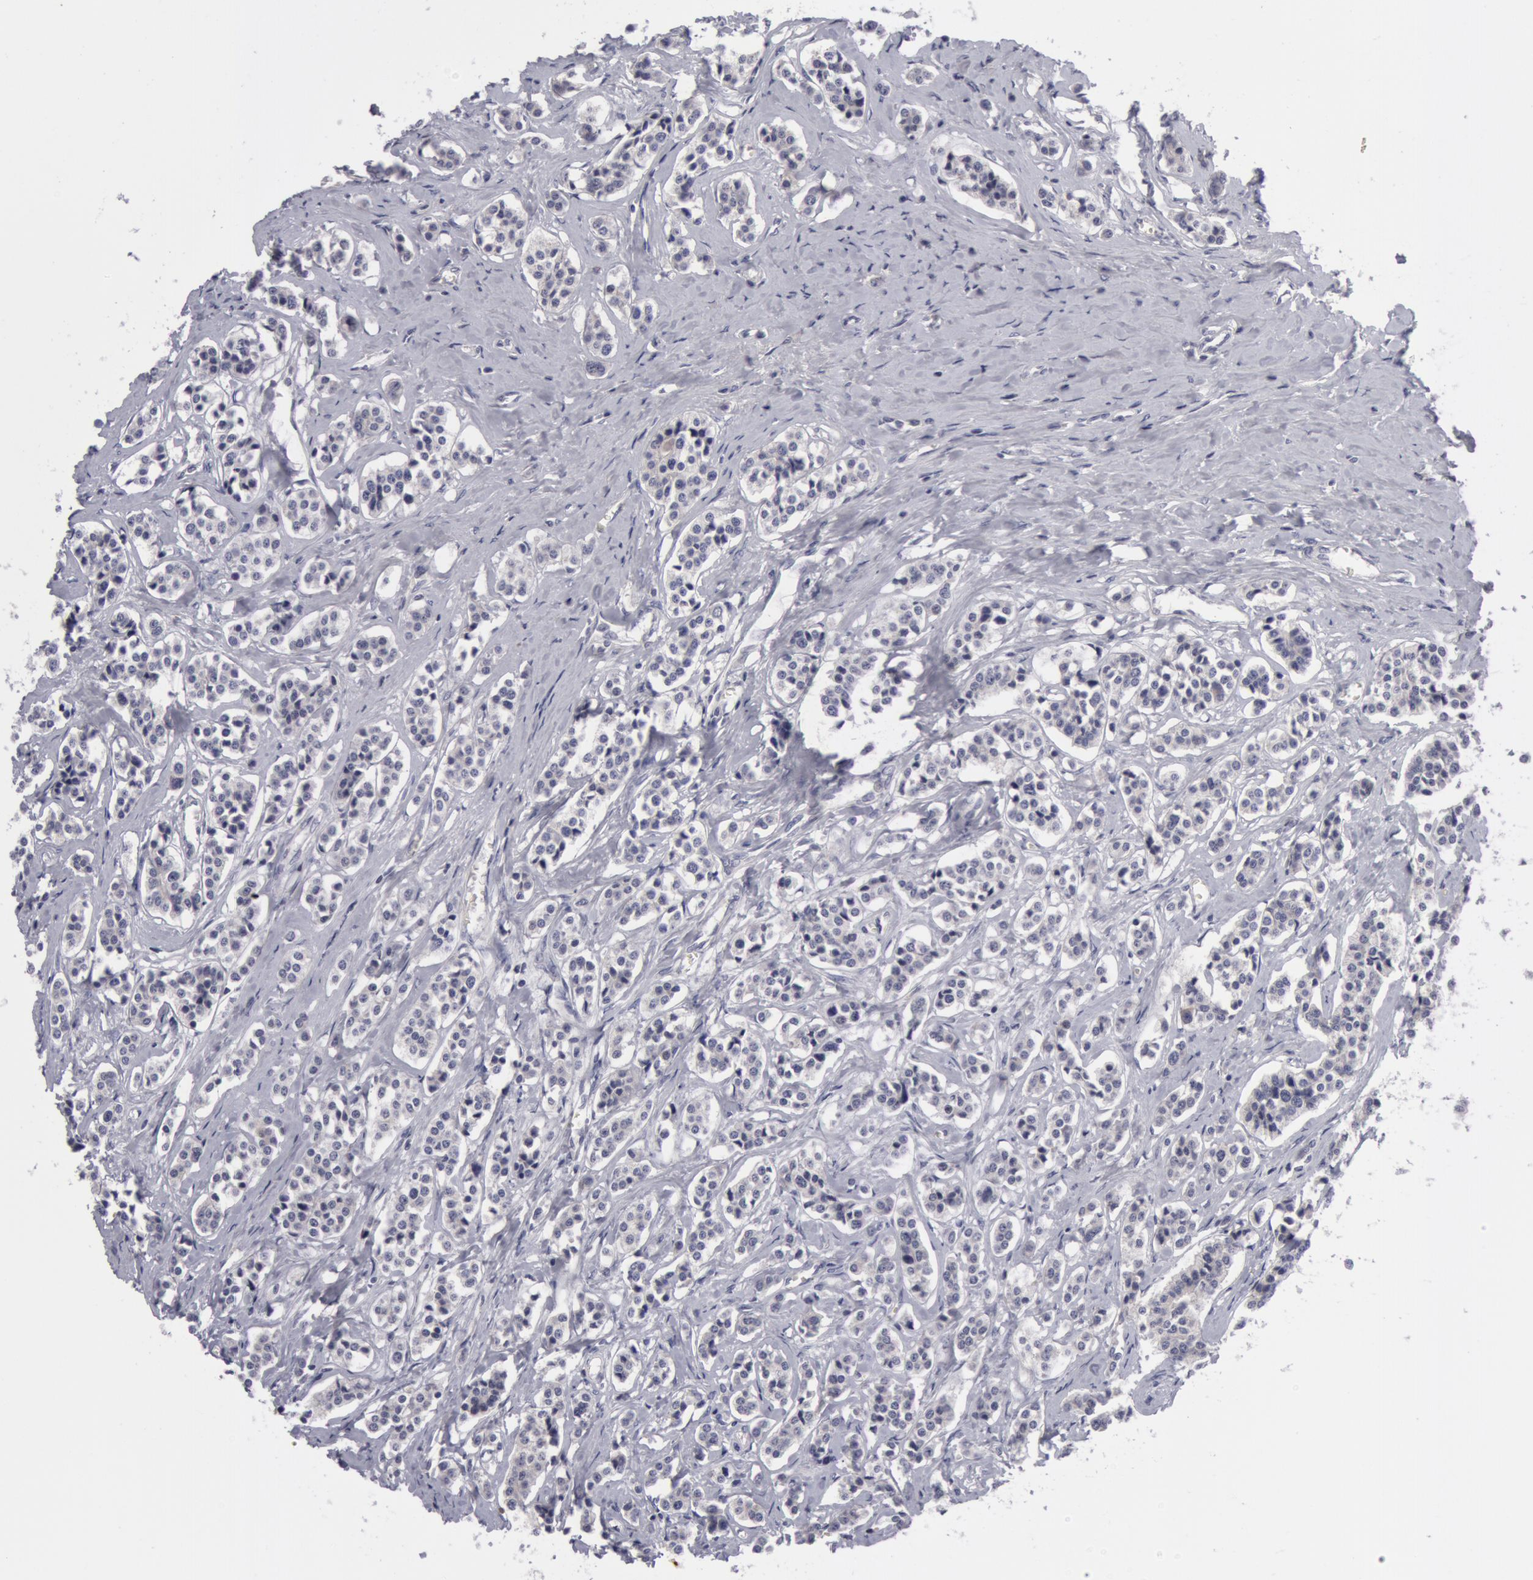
{"staining": {"intensity": "negative", "quantity": "none", "location": "none"}, "tissue": "carcinoid", "cell_type": "Tumor cells", "image_type": "cancer", "snomed": [{"axis": "morphology", "description": "Carcinoid, malignant, NOS"}, {"axis": "topography", "description": "Small intestine"}], "caption": "DAB immunohistochemical staining of human carcinoid shows no significant expression in tumor cells. (DAB IHC, high magnification).", "gene": "NLGN4X", "patient": {"sex": "male", "age": 63}}